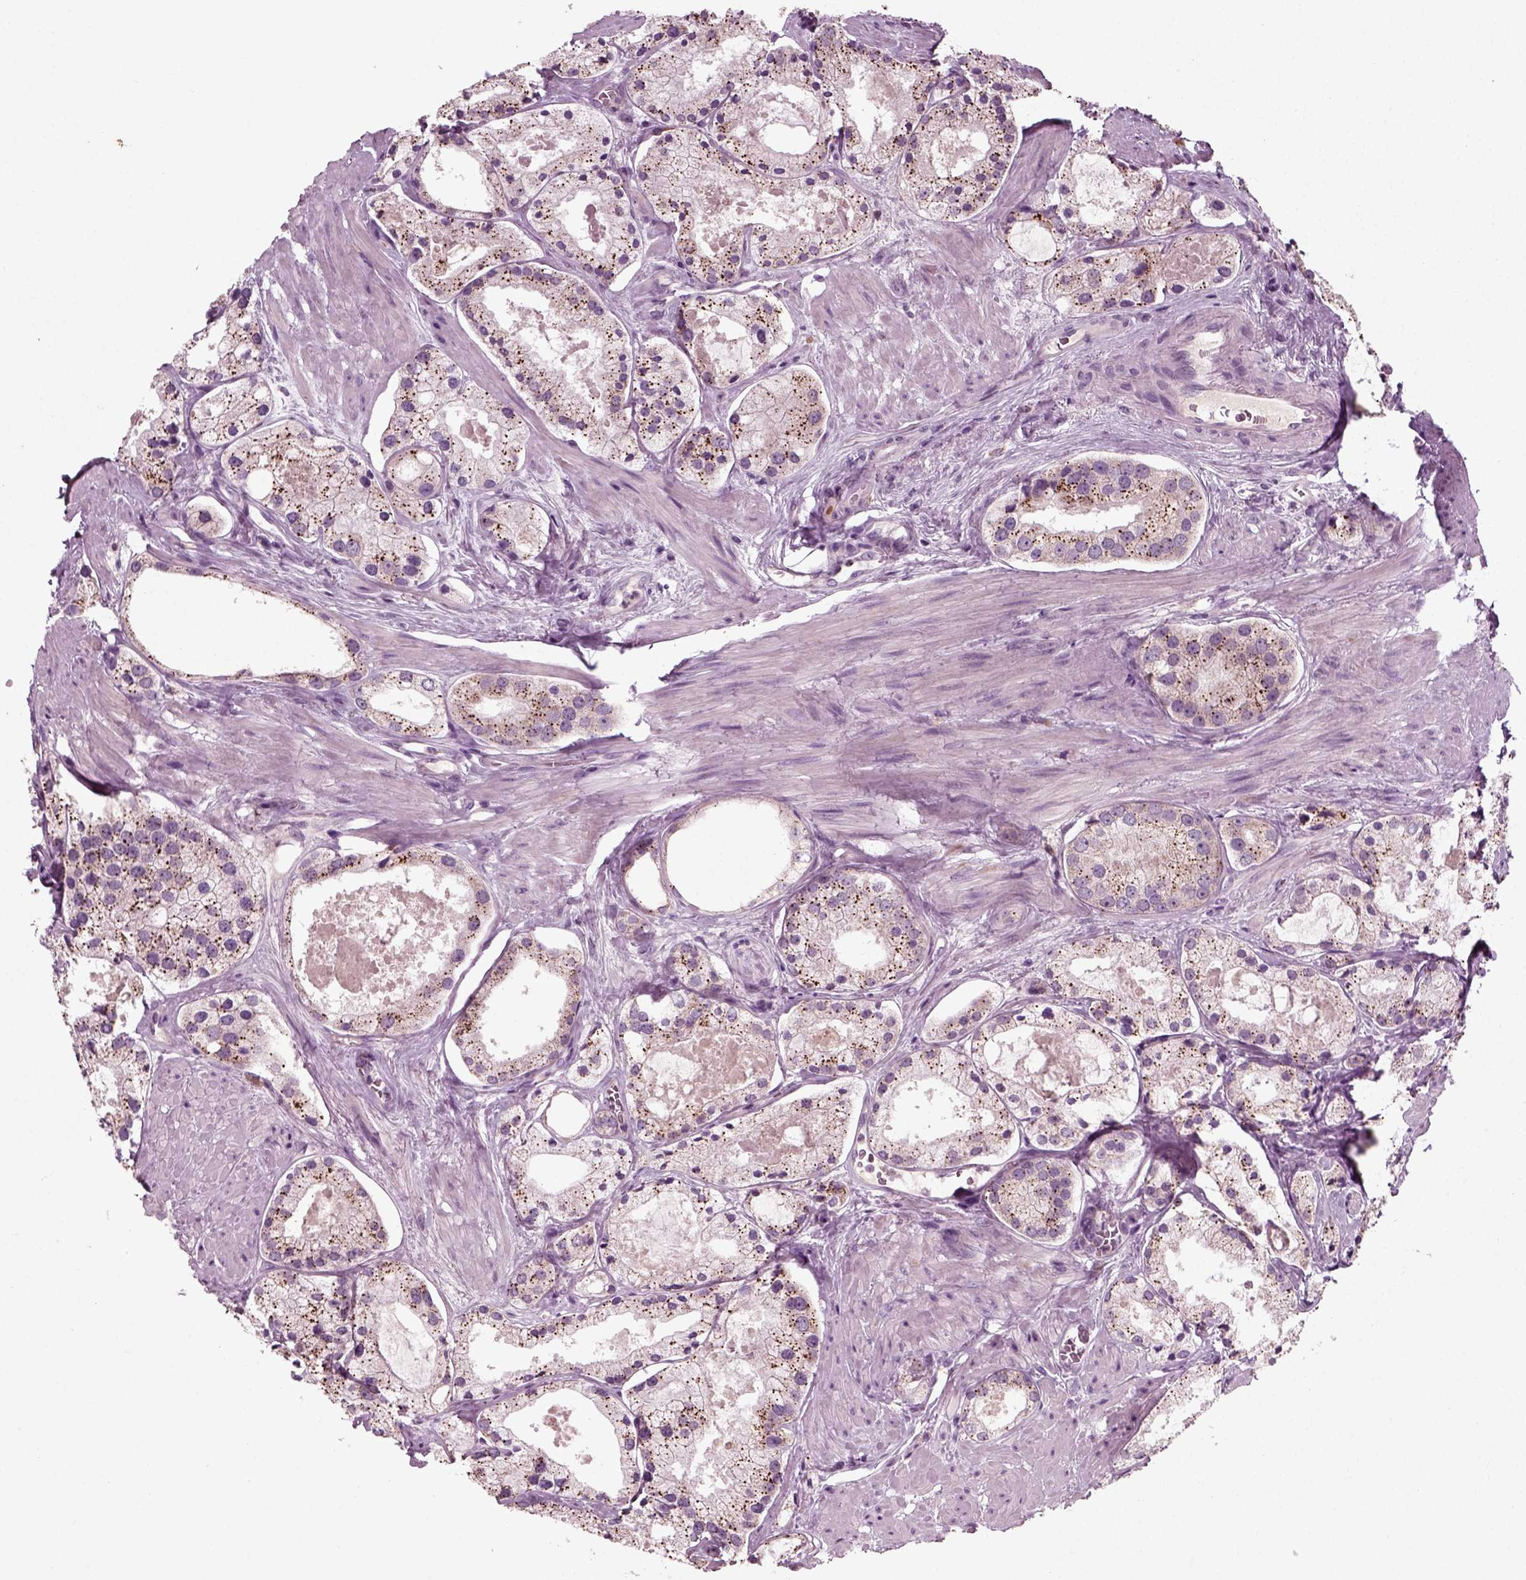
{"staining": {"intensity": "negative", "quantity": "none", "location": "none"}, "tissue": "prostate cancer", "cell_type": "Tumor cells", "image_type": "cancer", "snomed": [{"axis": "morphology", "description": "Adenocarcinoma, NOS"}, {"axis": "morphology", "description": "Adenocarcinoma, High grade"}, {"axis": "topography", "description": "Prostate"}], "caption": "An immunohistochemistry (IHC) image of prostate cancer is shown. There is no staining in tumor cells of prostate cancer.", "gene": "RND2", "patient": {"sex": "male", "age": 64}}